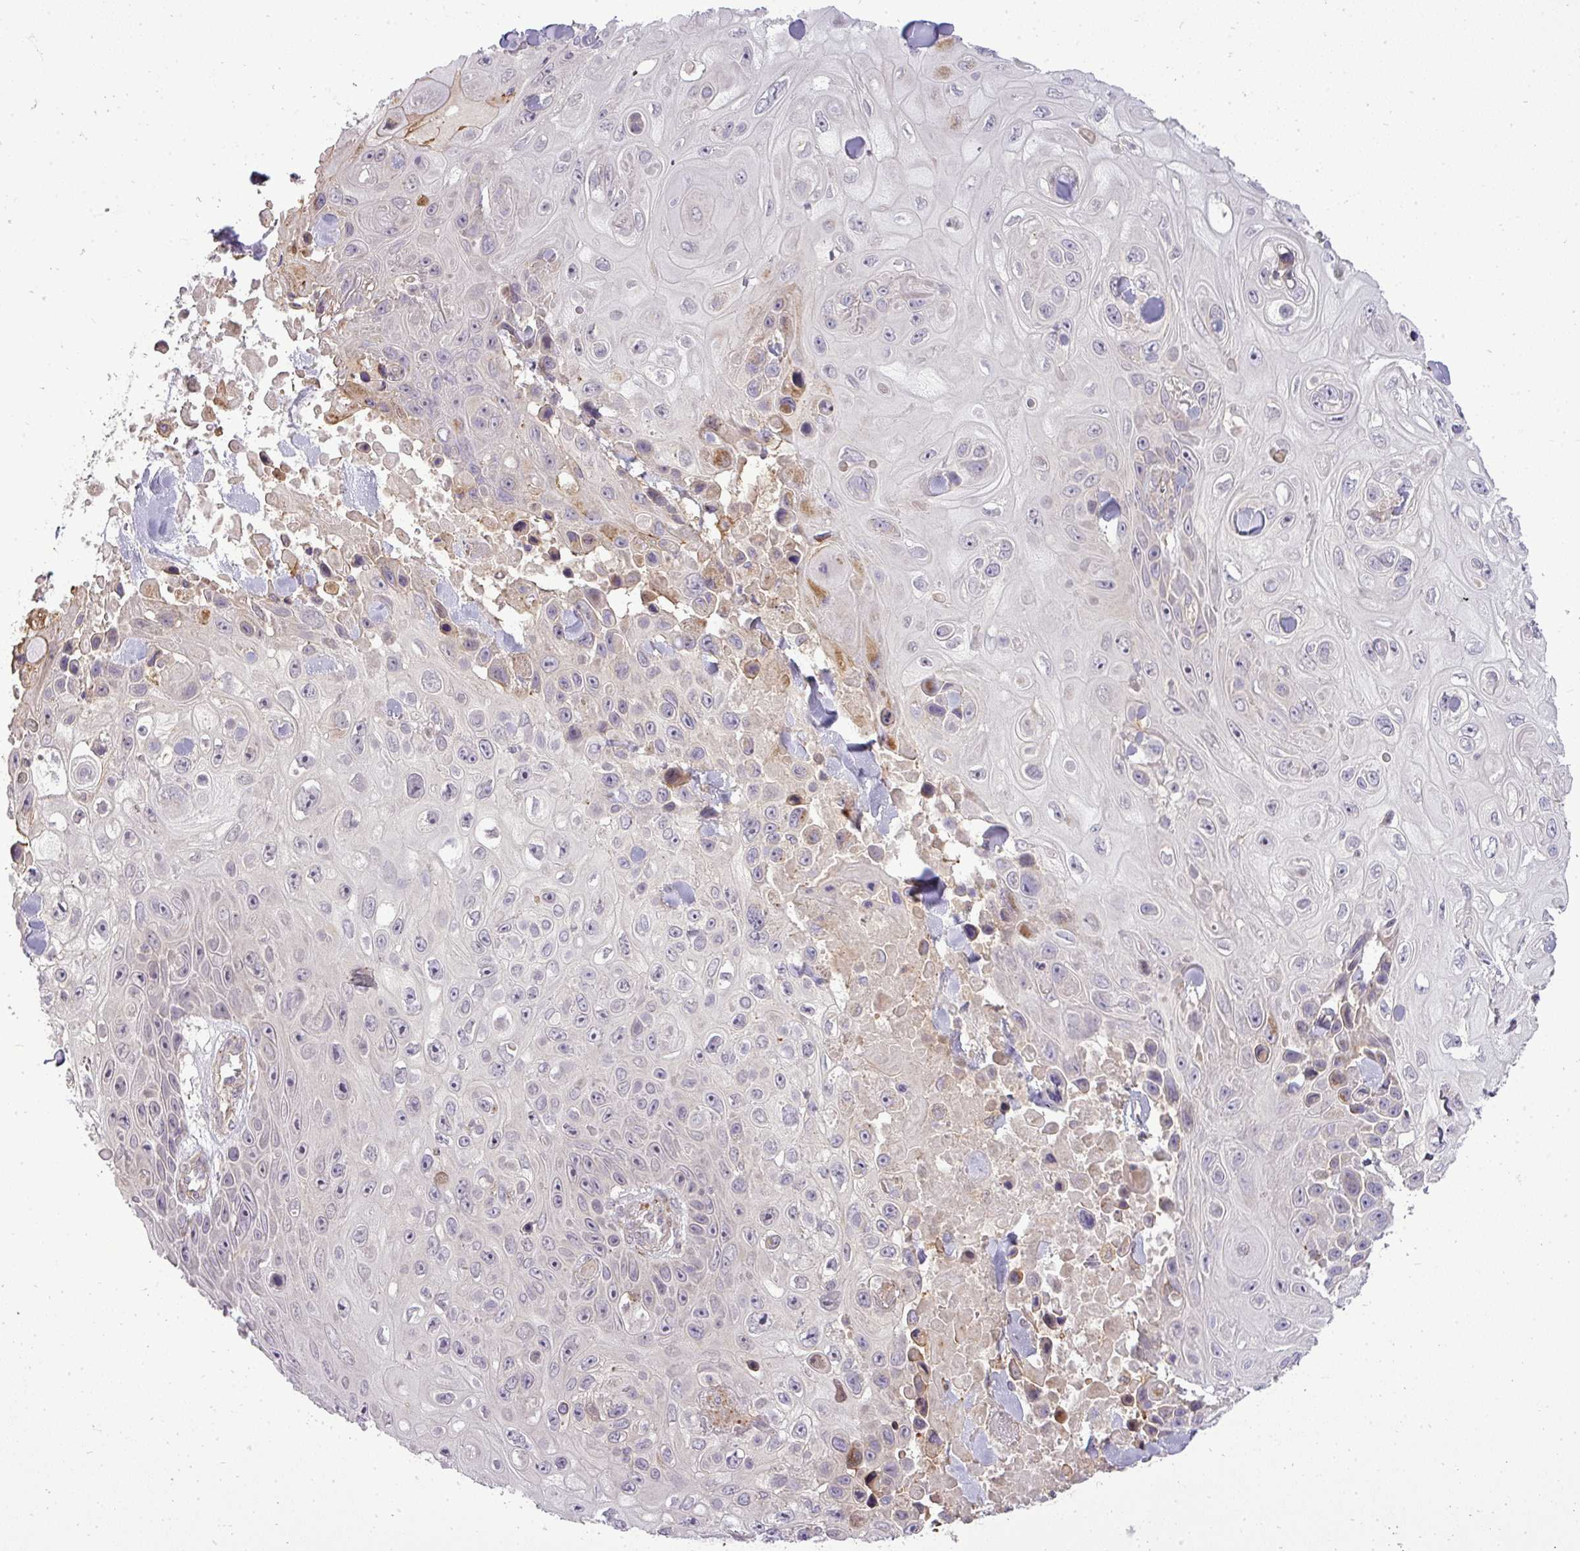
{"staining": {"intensity": "negative", "quantity": "none", "location": "none"}, "tissue": "skin cancer", "cell_type": "Tumor cells", "image_type": "cancer", "snomed": [{"axis": "morphology", "description": "Squamous cell carcinoma, NOS"}, {"axis": "topography", "description": "Skin"}], "caption": "The histopathology image shows no significant staining in tumor cells of skin cancer. Brightfield microscopy of immunohistochemistry (IHC) stained with DAB (brown) and hematoxylin (blue), captured at high magnification.", "gene": "PDRG1", "patient": {"sex": "male", "age": 82}}